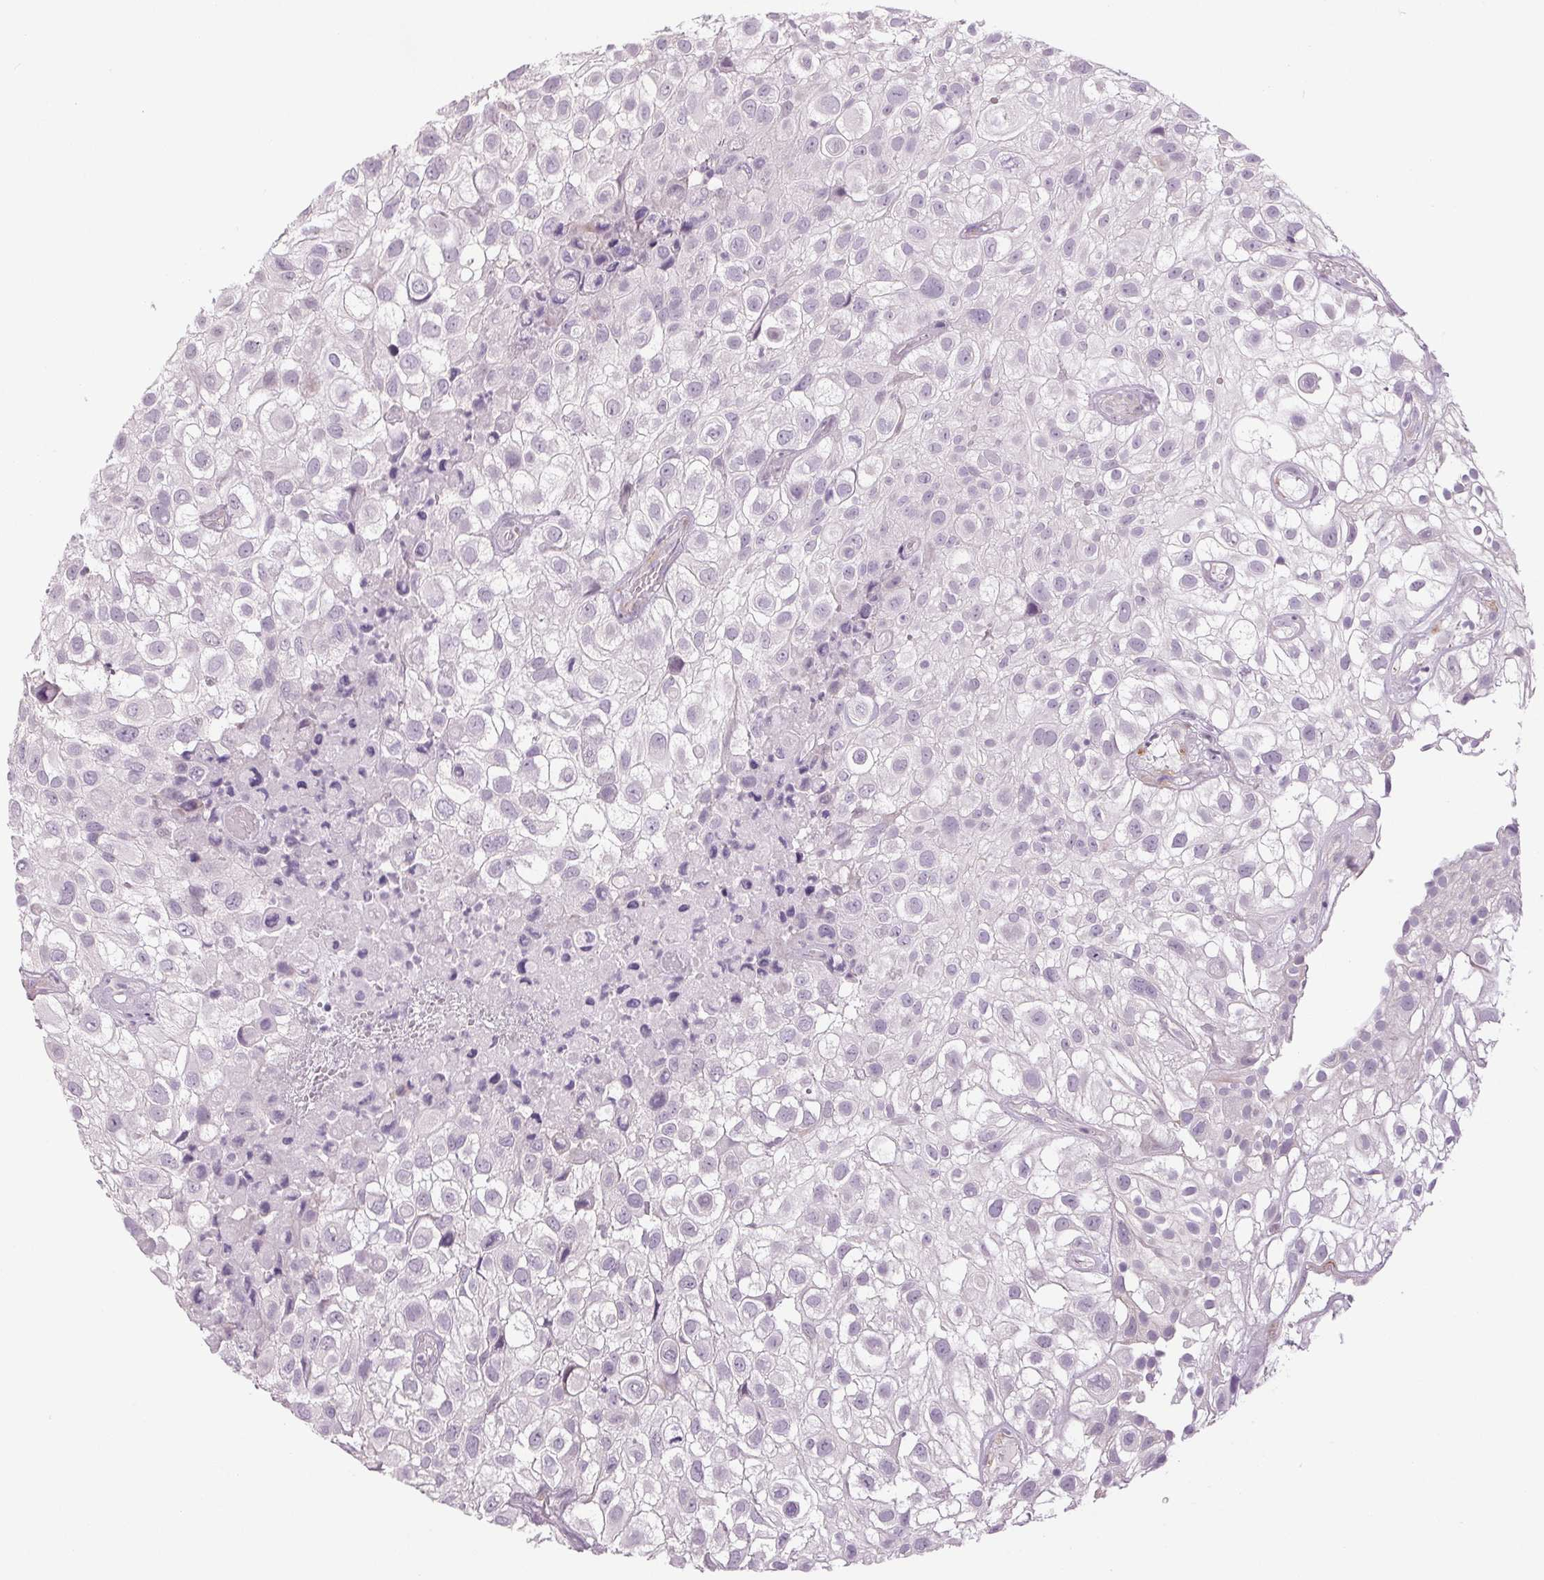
{"staining": {"intensity": "negative", "quantity": "none", "location": "none"}, "tissue": "urothelial cancer", "cell_type": "Tumor cells", "image_type": "cancer", "snomed": [{"axis": "morphology", "description": "Urothelial carcinoma, High grade"}, {"axis": "topography", "description": "Urinary bladder"}], "caption": "A high-resolution micrograph shows immunohistochemistry staining of urothelial carcinoma (high-grade), which exhibits no significant staining in tumor cells.", "gene": "DNAJC6", "patient": {"sex": "male", "age": 56}}